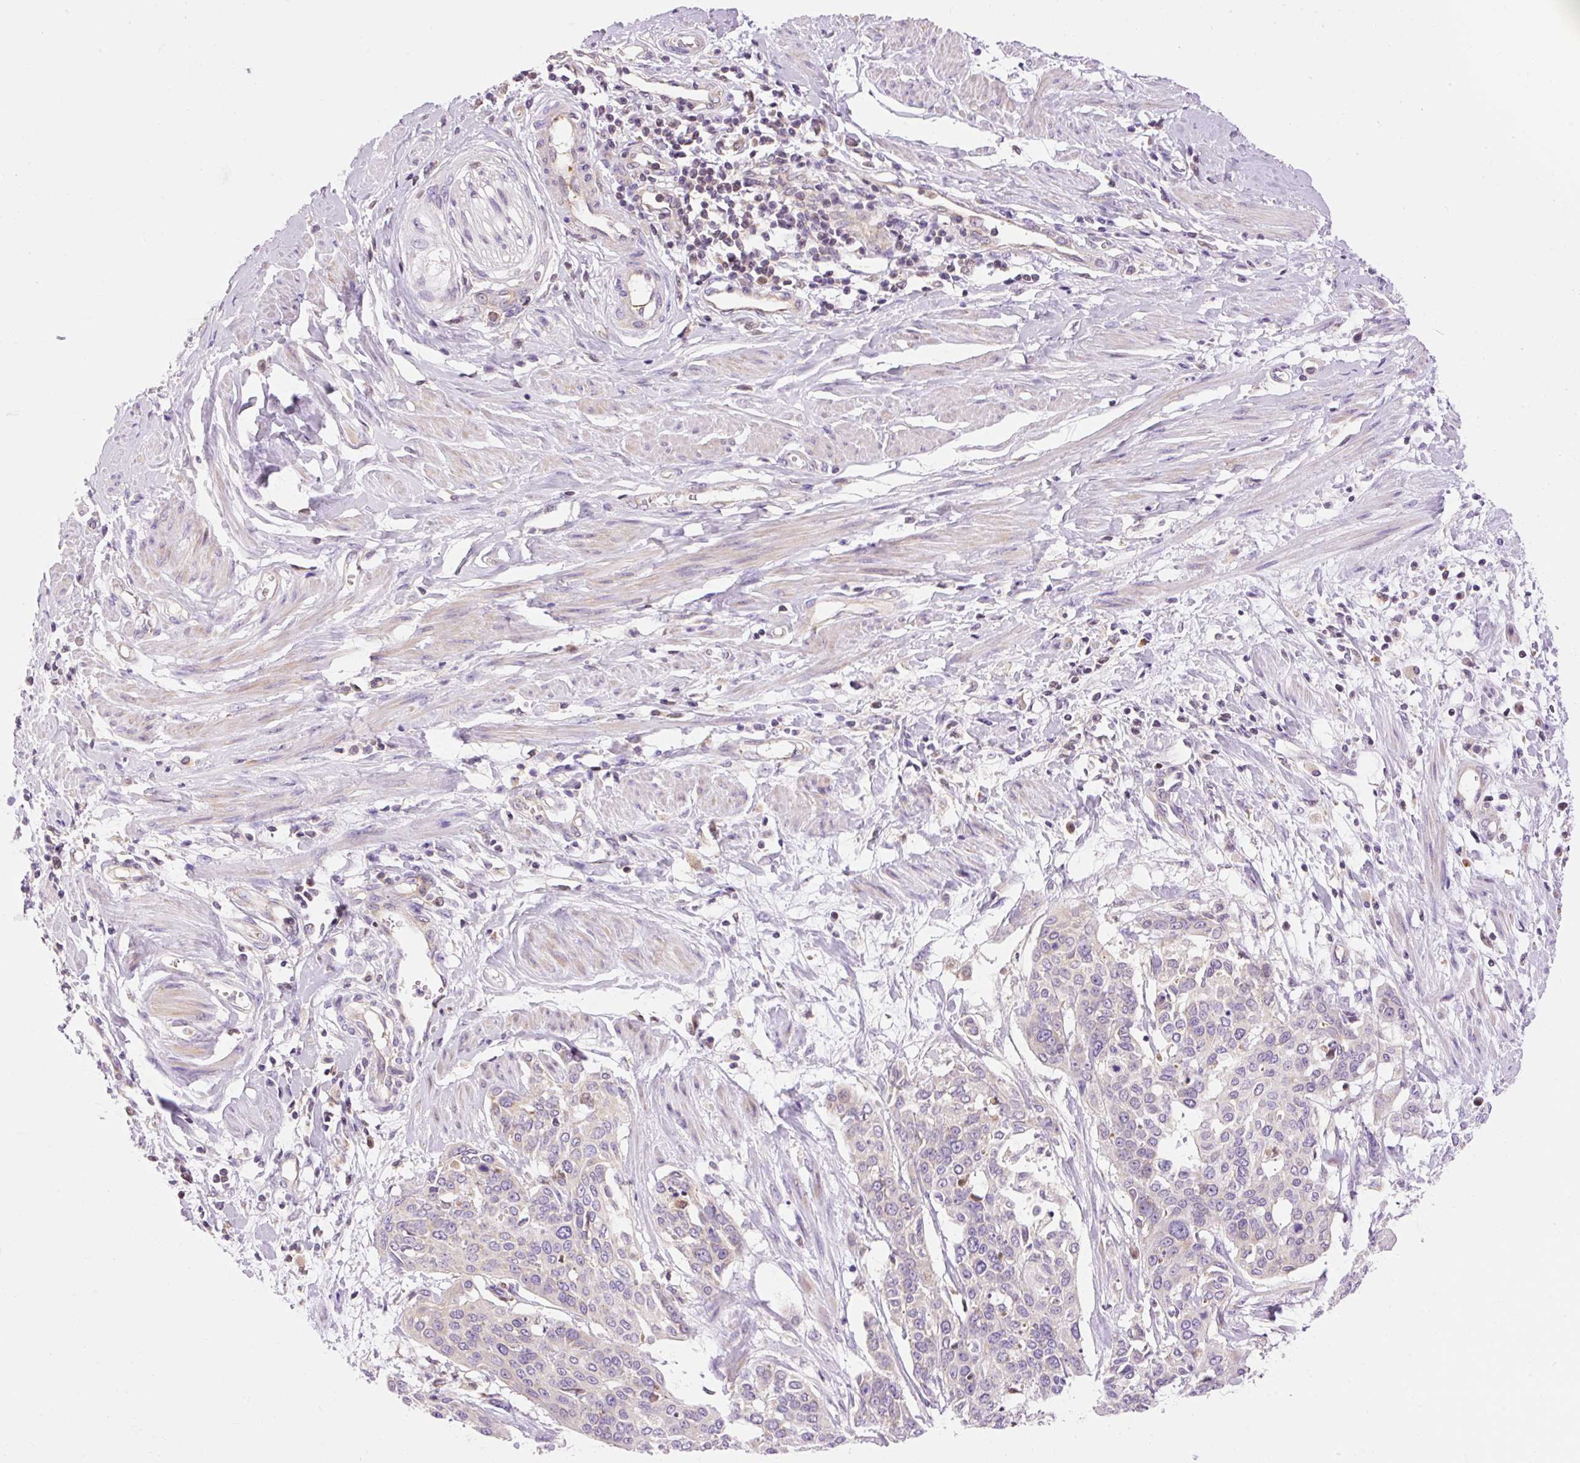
{"staining": {"intensity": "negative", "quantity": "none", "location": "none"}, "tissue": "cervical cancer", "cell_type": "Tumor cells", "image_type": "cancer", "snomed": [{"axis": "morphology", "description": "Squamous cell carcinoma, NOS"}, {"axis": "topography", "description": "Cervix"}], "caption": "High magnification brightfield microscopy of cervical squamous cell carcinoma stained with DAB (3,3'-diaminobenzidine) (brown) and counterstained with hematoxylin (blue): tumor cells show no significant expression.", "gene": "IMMT", "patient": {"sex": "female", "age": 44}}